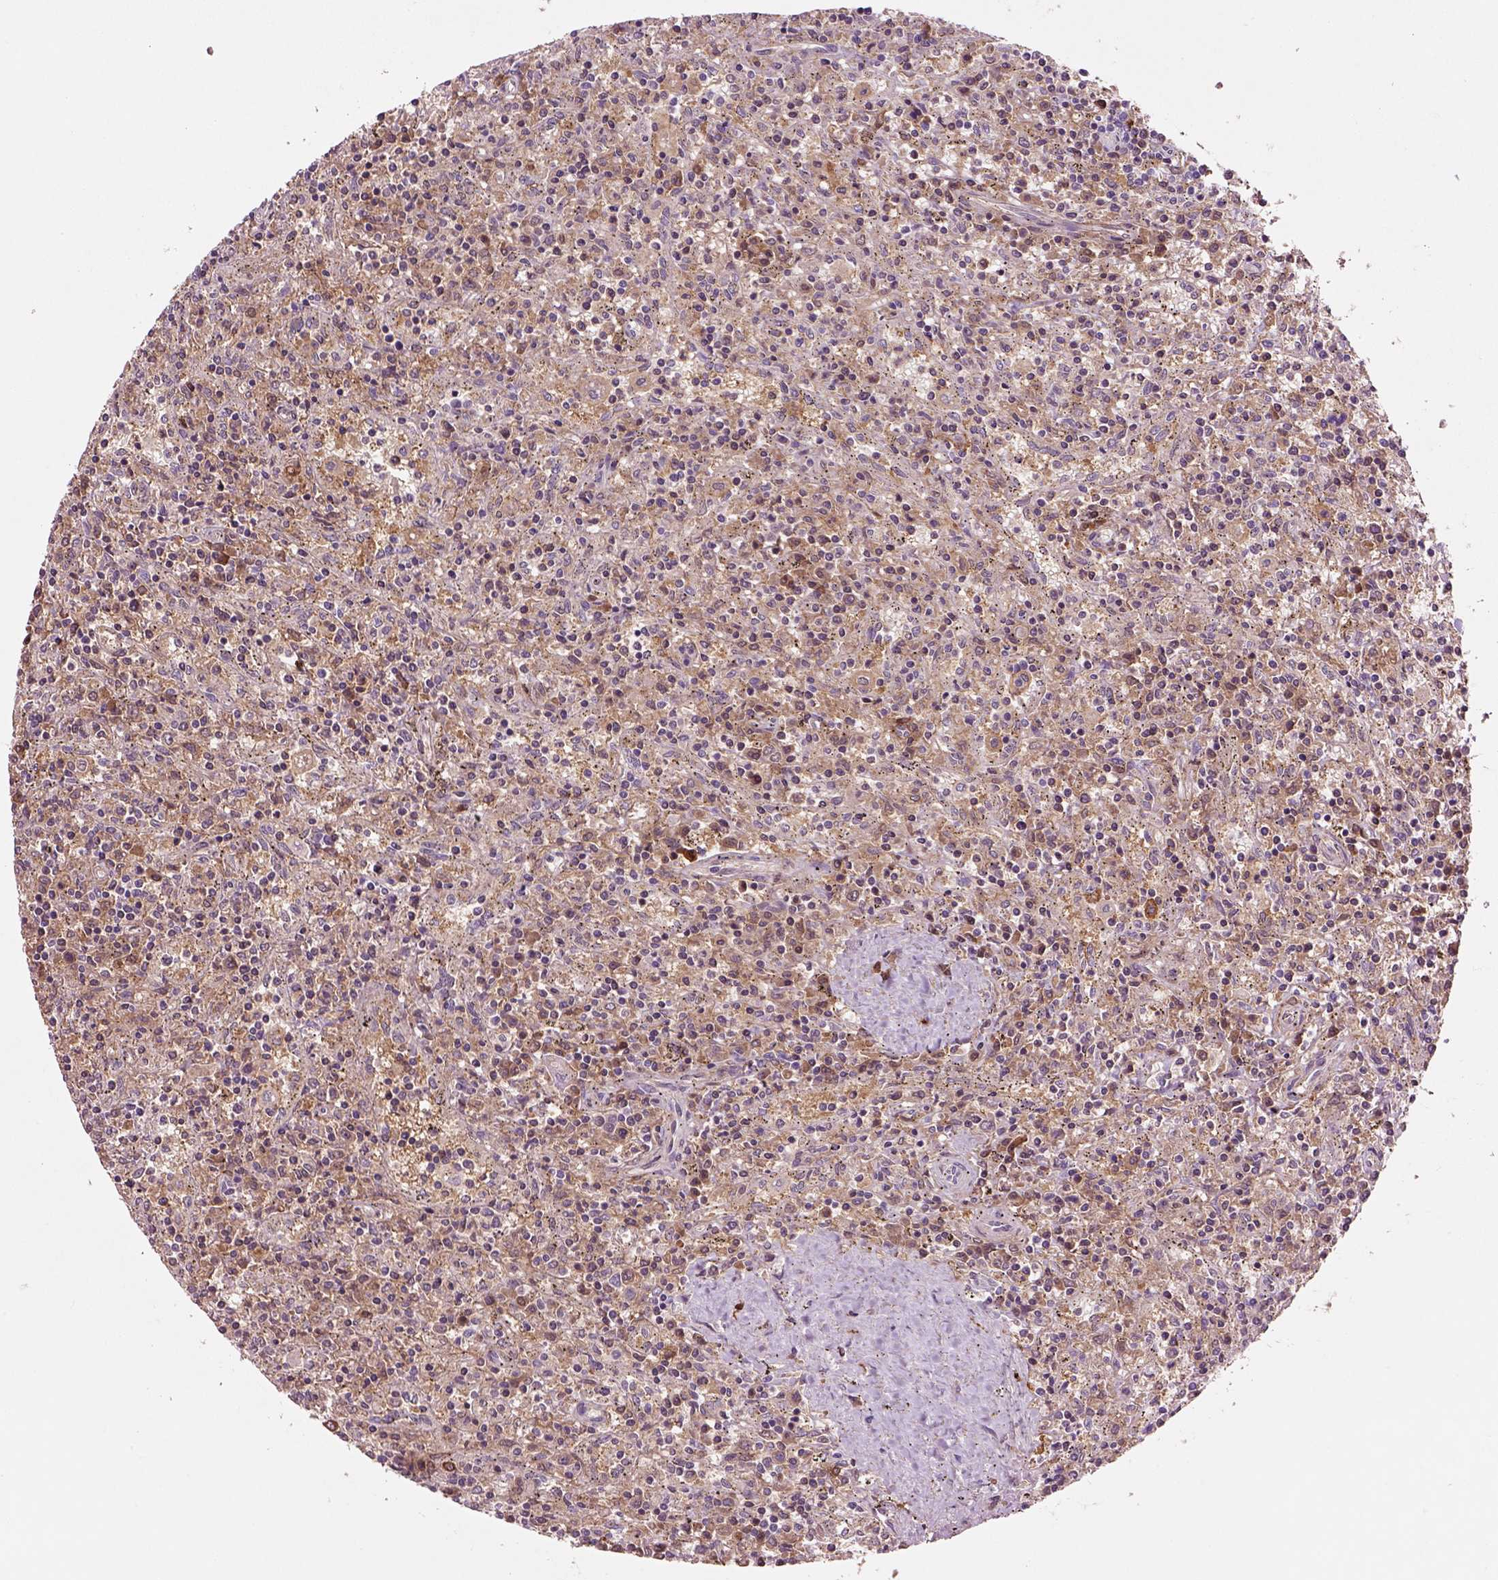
{"staining": {"intensity": "weak", "quantity": ">75%", "location": "cytoplasmic/membranous"}, "tissue": "lymphoma", "cell_type": "Tumor cells", "image_type": "cancer", "snomed": [{"axis": "morphology", "description": "Malignant lymphoma, non-Hodgkin's type, Low grade"}, {"axis": "topography", "description": "Spleen"}], "caption": "Brown immunohistochemical staining in lymphoma displays weak cytoplasmic/membranous expression in approximately >75% of tumor cells.", "gene": "MDP1", "patient": {"sex": "male", "age": 62}}